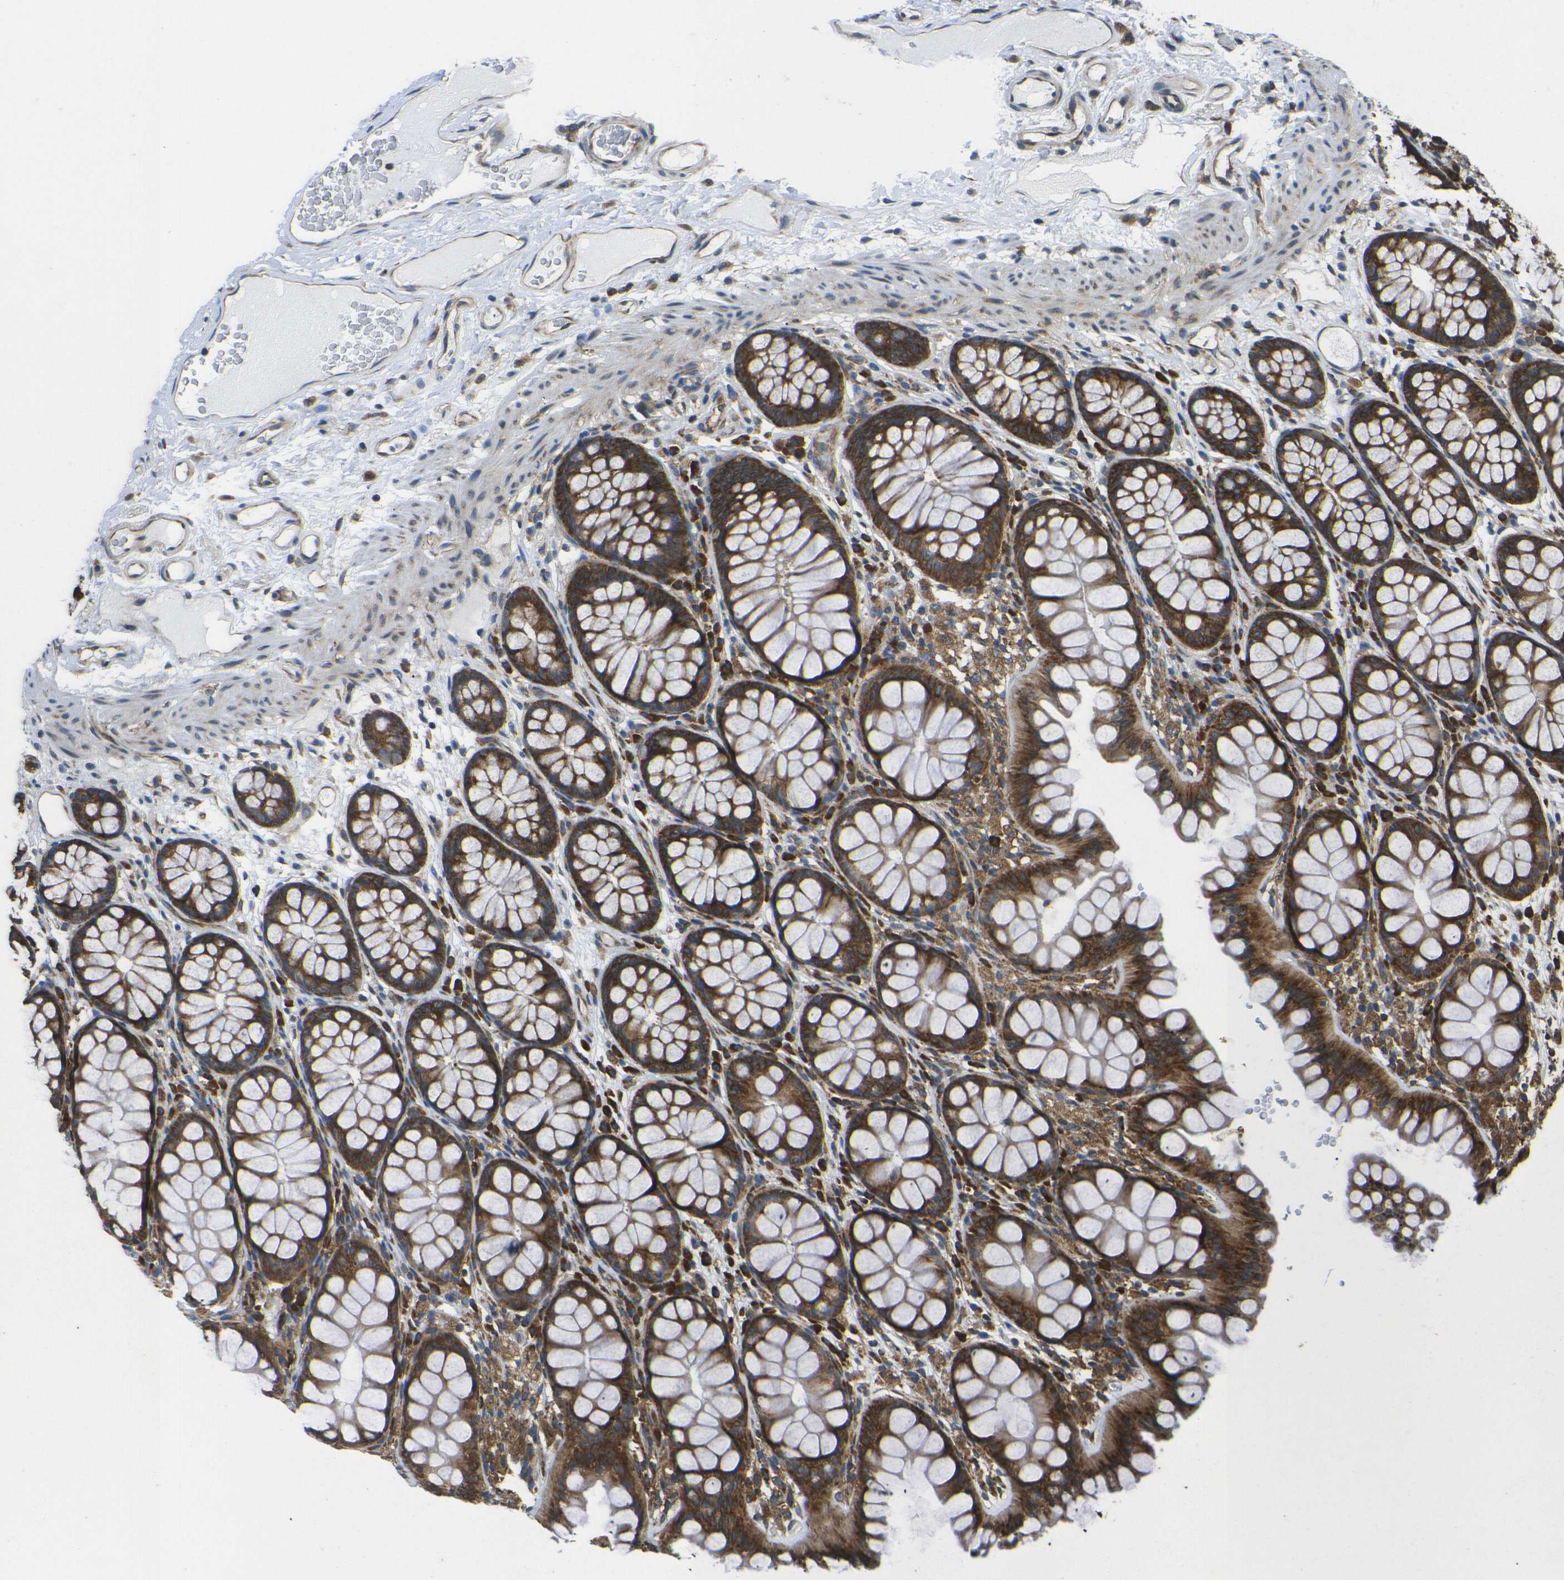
{"staining": {"intensity": "weak", "quantity": ">75%", "location": "cytoplasmic/membranous"}, "tissue": "colon", "cell_type": "Endothelial cells", "image_type": "normal", "snomed": [{"axis": "morphology", "description": "Normal tissue, NOS"}, {"axis": "topography", "description": "Colon"}], "caption": "The photomicrograph displays immunohistochemical staining of unremarkable colon. There is weak cytoplasmic/membranous staining is identified in about >75% of endothelial cells. (Stains: DAB (3,3'-diaminobenzidine) in brown, nuclei in blue, Microscopy: brightfield microscopy at high magnification).", "gene": "RPSA", "patient": {"sex": "female", "age": 55}}